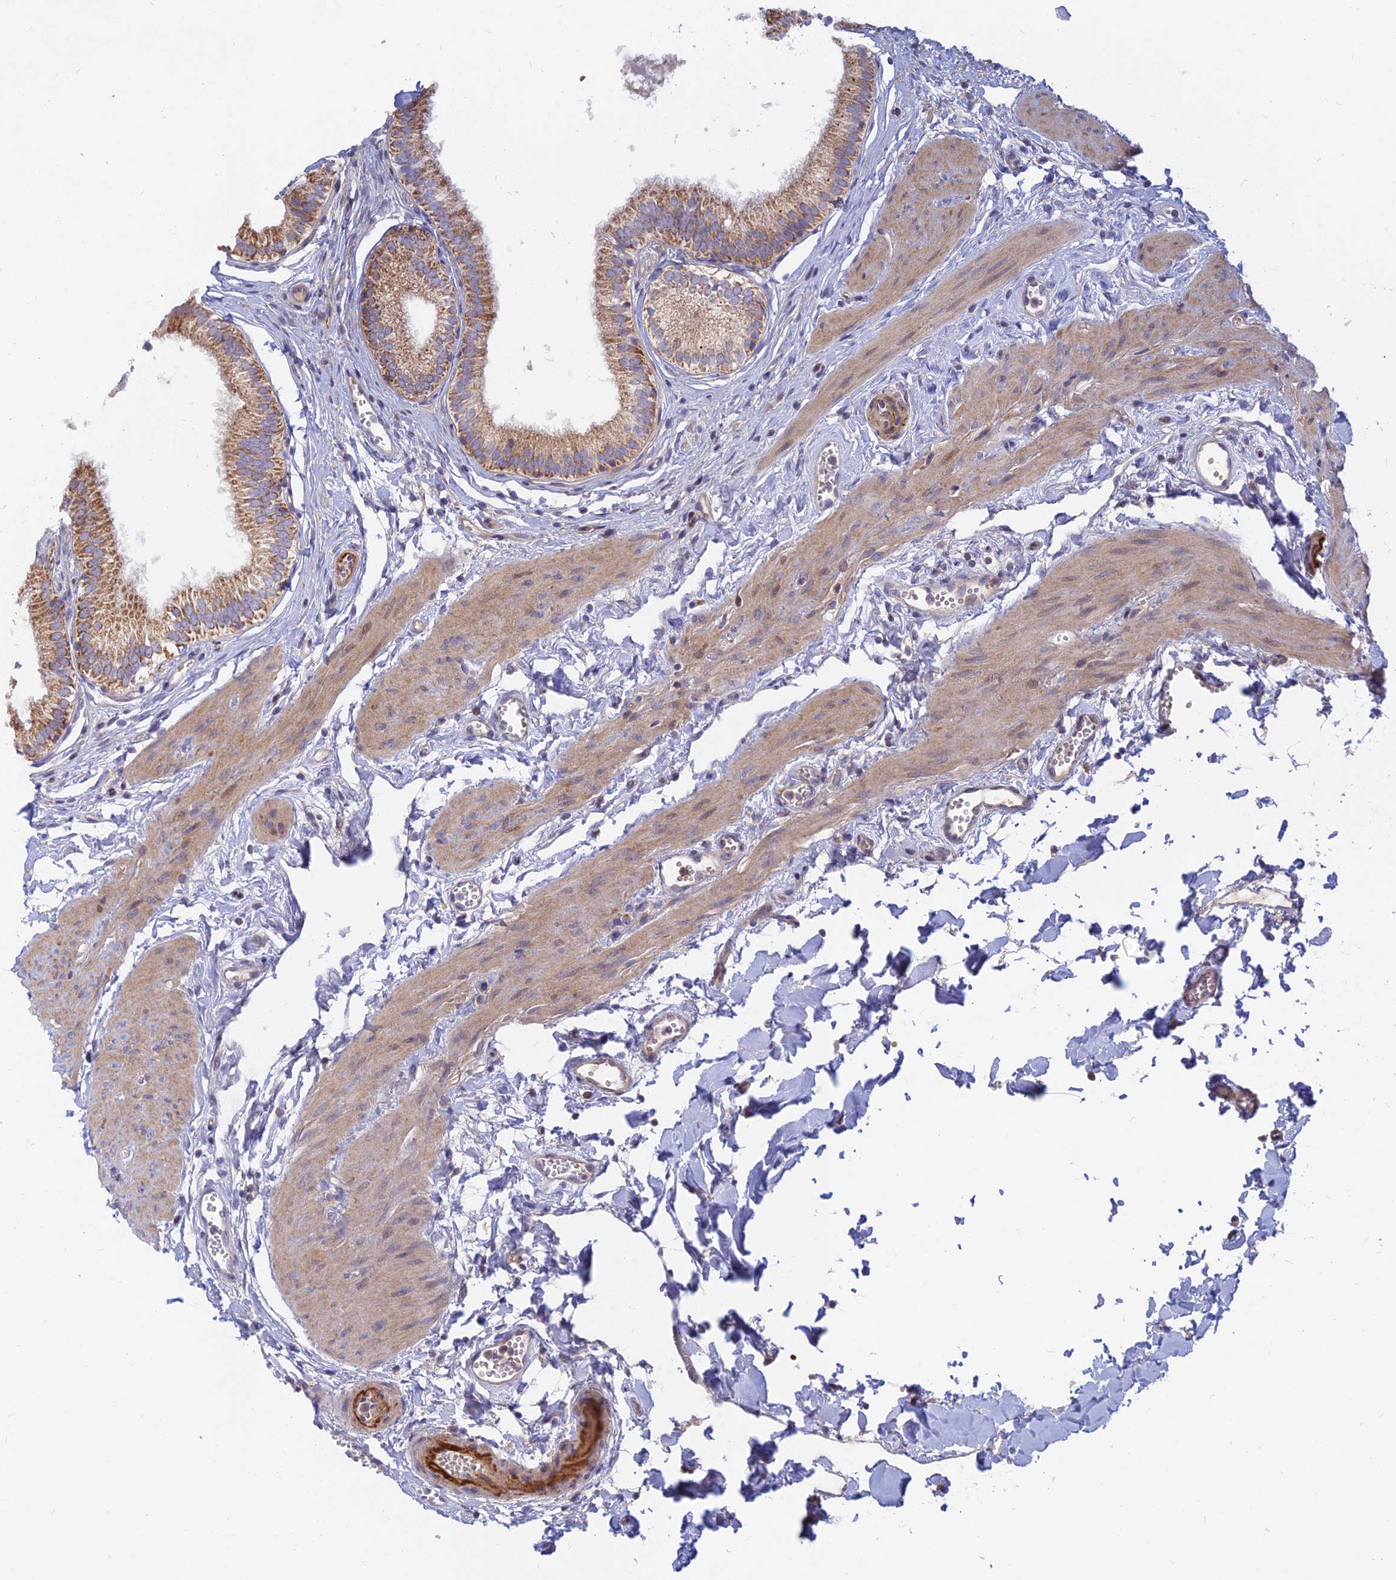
{"staining": {"intensity": "moderate", "quantity": "25%-75%", "location": "cytoplasmic/membranous"}, "tissue": "gallbladder", "cell_type": "Glandular cells", "image_type": "normal", "snomed": [{"axis": "morphology", "description": "Normal tissue, NOS"}, {"axis": "topography", "description": "Gallbladder"}], "caption": "An image showing moderate cytoplasmic/membranous expression in approximately 25%-75% of glandular cells in benign gallbladder, as visualized by brown immunohistochemical staining.", "gene": "CACNA1B", "patient": {"sex": "female", "age": 54}}